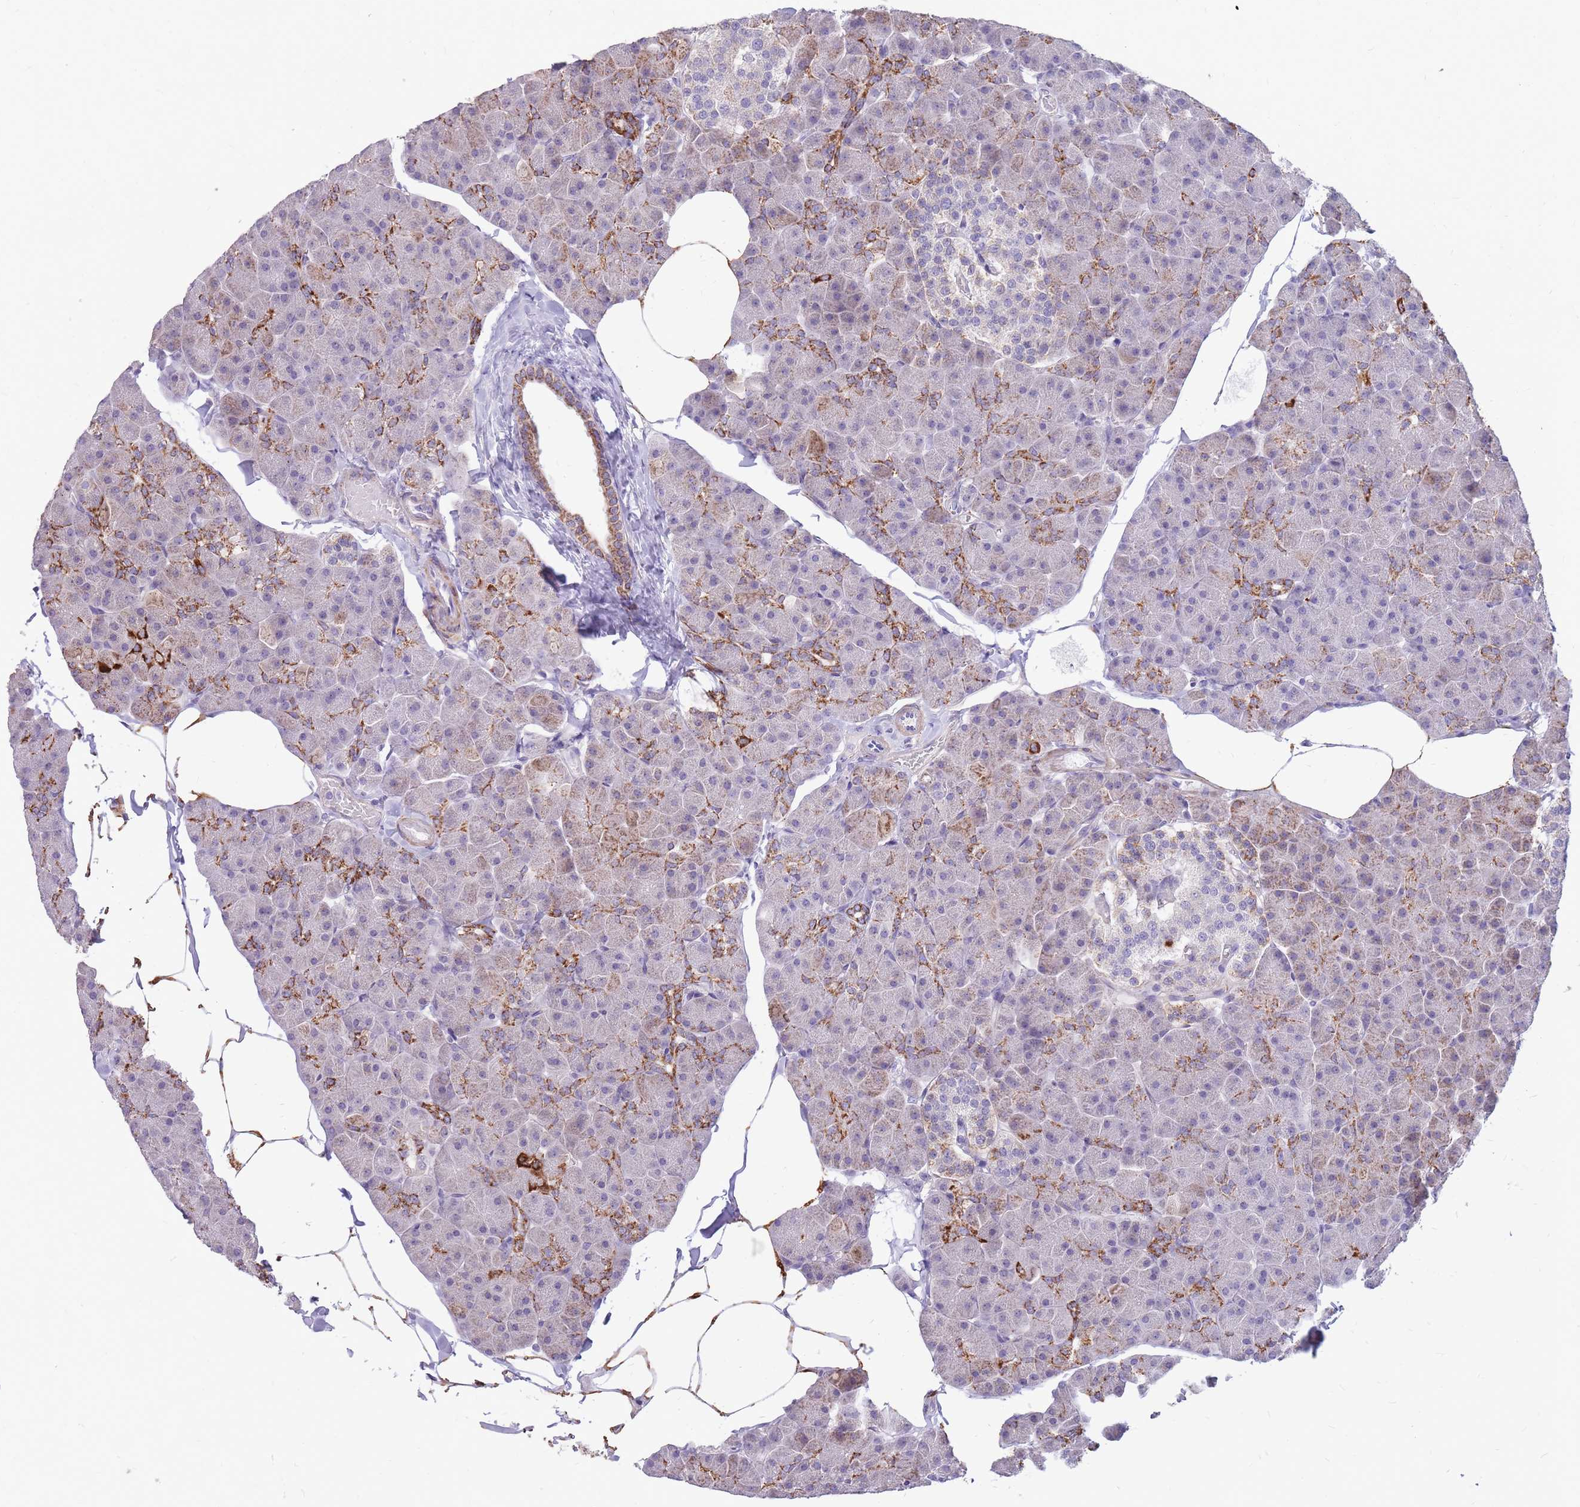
{"staining": {"intensity": "strong", "quantity": "<25%", "location": "cytoplasmic/membranous"}, "tissue": "pancreas", "cell_type": "Exocrine glandular cells", "image_type": "normal", "snomed": [{"axis": "morphology", "description": "Normal tissue, NOS"}, {"axis": "topography", "description": "Pancreas"}], "caption": "The micrograph exhibits staining of unremarkable pancreas, revealing strong cytoplasmic/membranous protein positivity (brown color) within exocrine glandular cells. Using DAB (brown) and hematoxylin (blue) stains, captured at high magnification using brightfield microscopy.", "gene": "RNF170", "patient": {"sex": "male", "age": 35}}